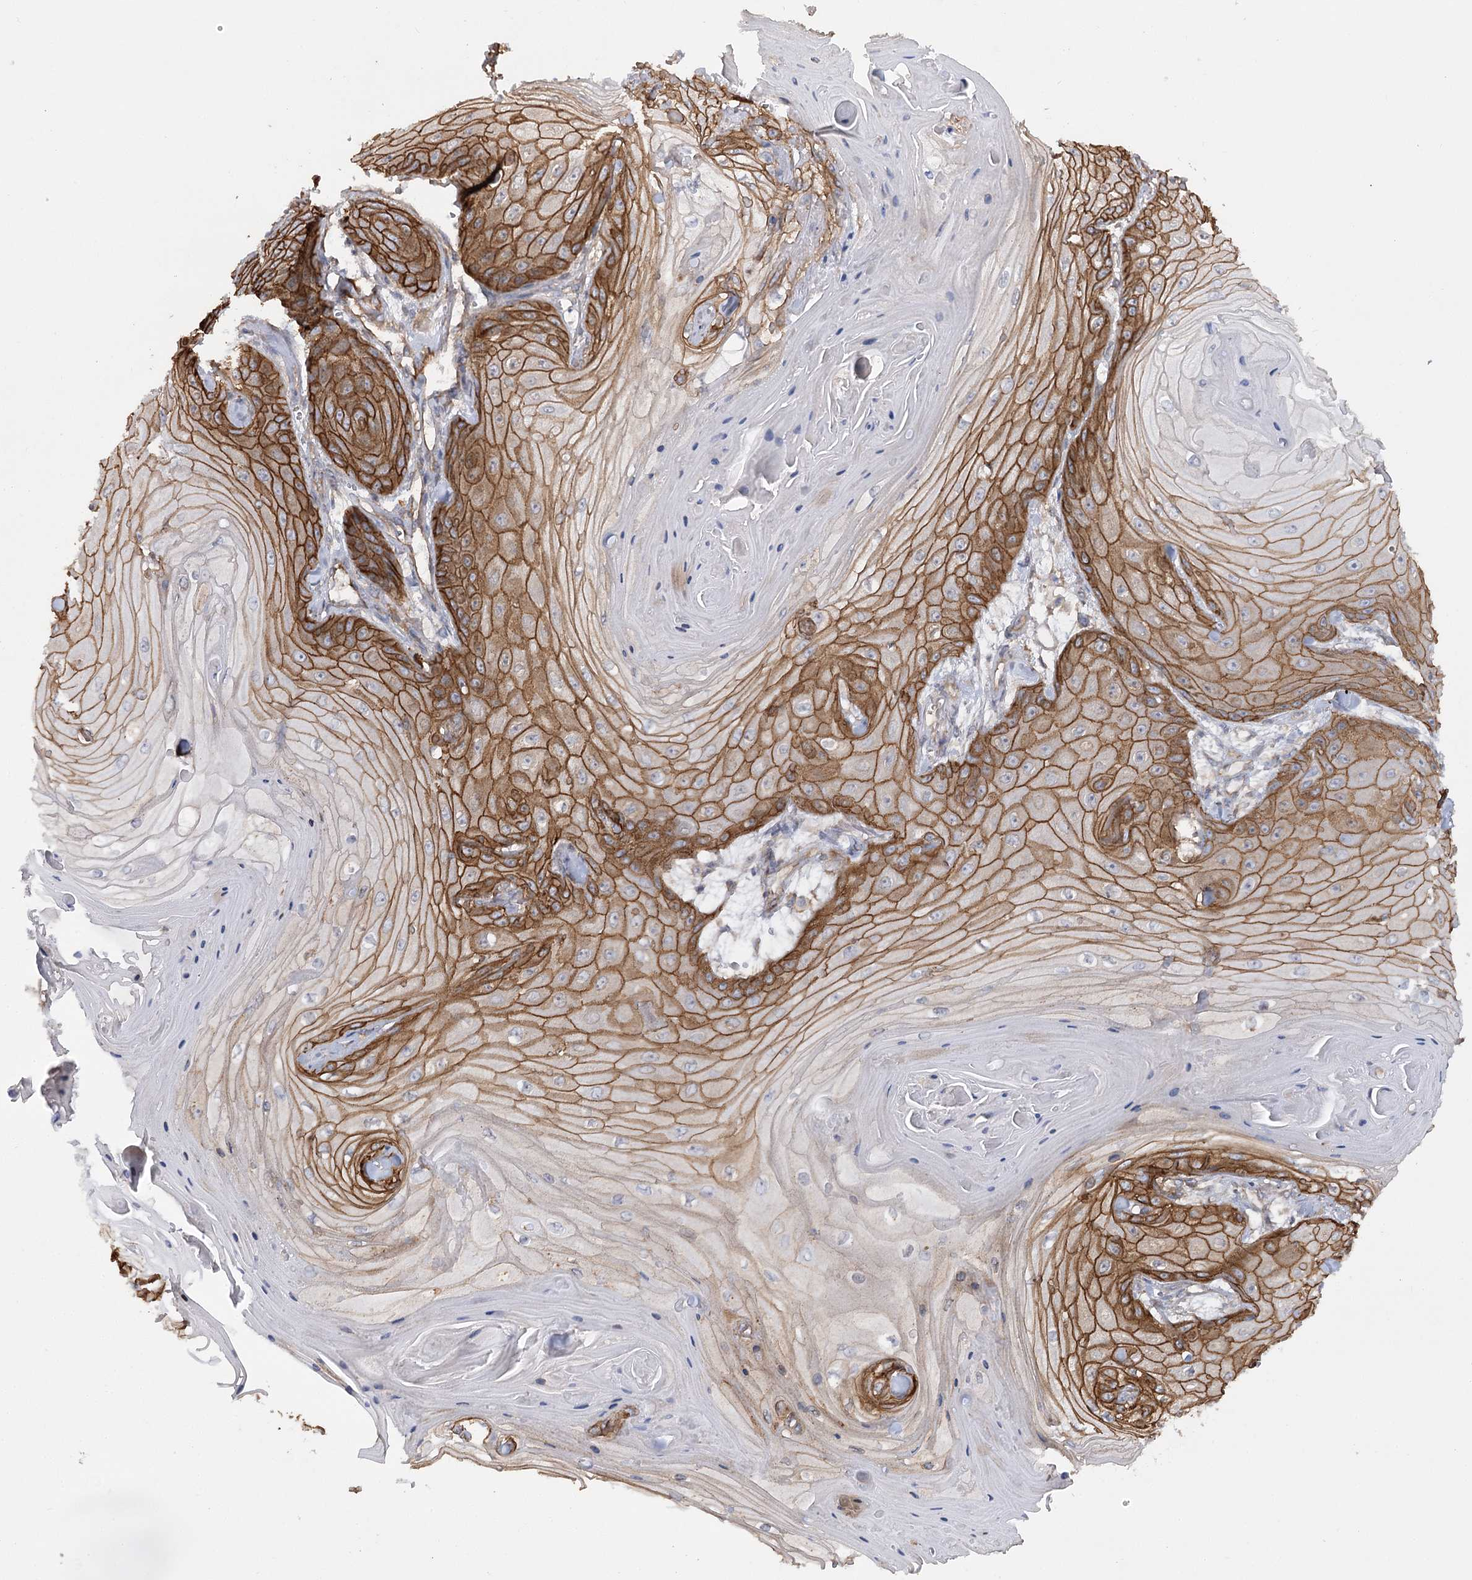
{"staining": {"intensity": "strong", "quantity": "25%-75%", "location": "cytoplasmic/membranous"}, "tissue": "skin cancer", "cell_type": "Tumor cells", "image_type": "cancer", "snomed": [{"axis": "morphology", "description": "Squamous cell carcinoma, NOS"}, {"axis": "topography", "description": "Skin"}], "caption": "Skin cancer (squamous cell carcinoma) stained with DAB IHC shows high levels of strong cytoplasmic/membranous staining in about 25%-75% of tumor cells.", "gene": "SYNPO2", "patient": {"sex": "male", "age": 74}}